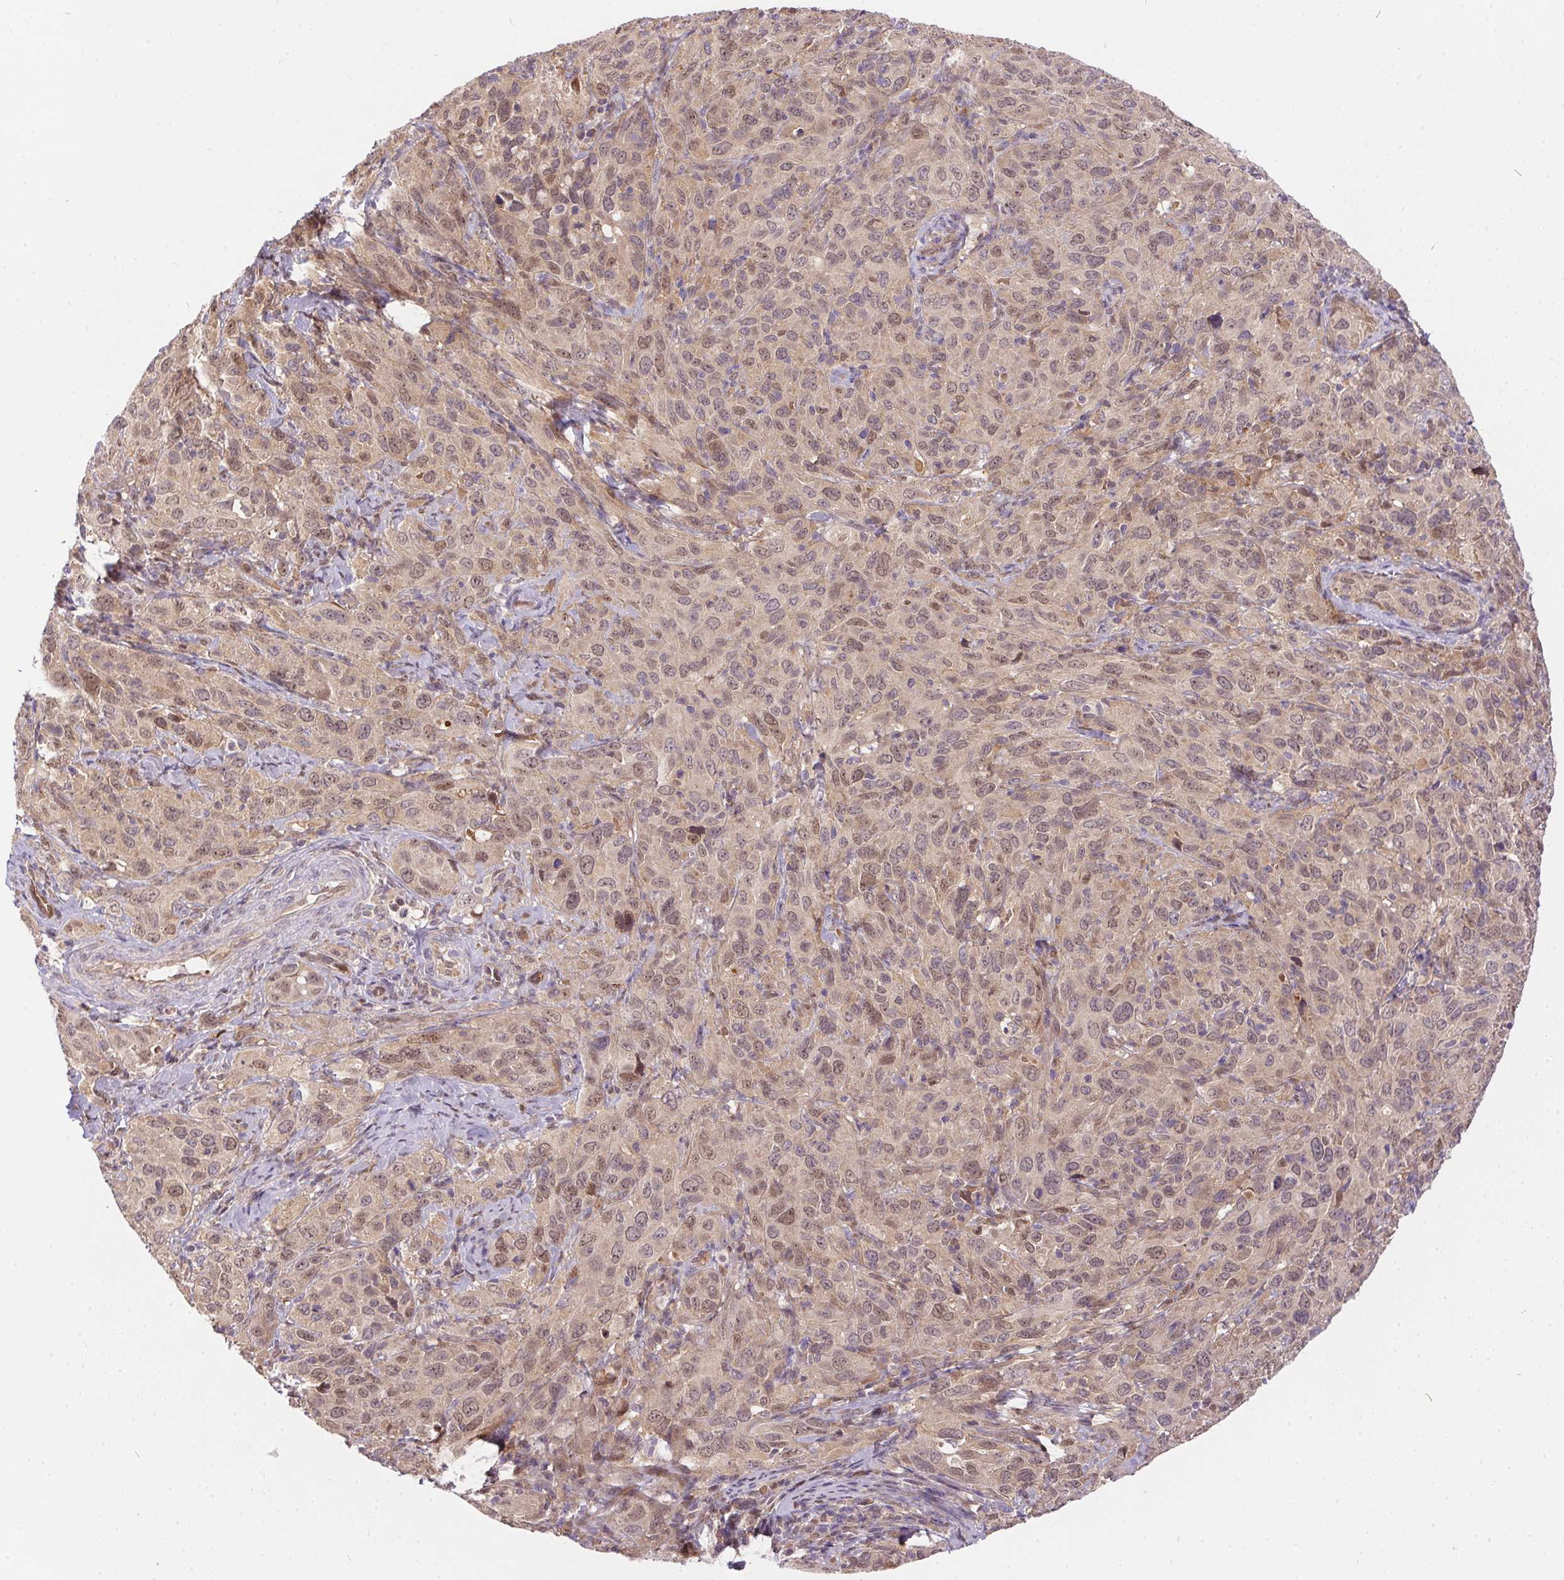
{"staining": {"intensity": "weak", "quantity": ">75%", "location": "cytoplasmic/membranous,nuclear"}, "tissue": "cervical cancer", "cell_type": "Tumor cells", "image_type": "cancer", "snomed": [{"axis": "morphology", "description": "Normal tissue, NOS"}, {"axis": "morphology", "description": "Squamous cell carcinoma, NOS"}, {"axis": "topography", "description": "Cervix"}], "caption": "Brown immunohistochemical staining in human cervical squamous cell carcinoma exhibits weak cytoplasmic/membranous and nuclear positivity in approximately >75% of tumor cells.", "gene": "NUDT16", "patient": {"sex": "female", "age": 51}}